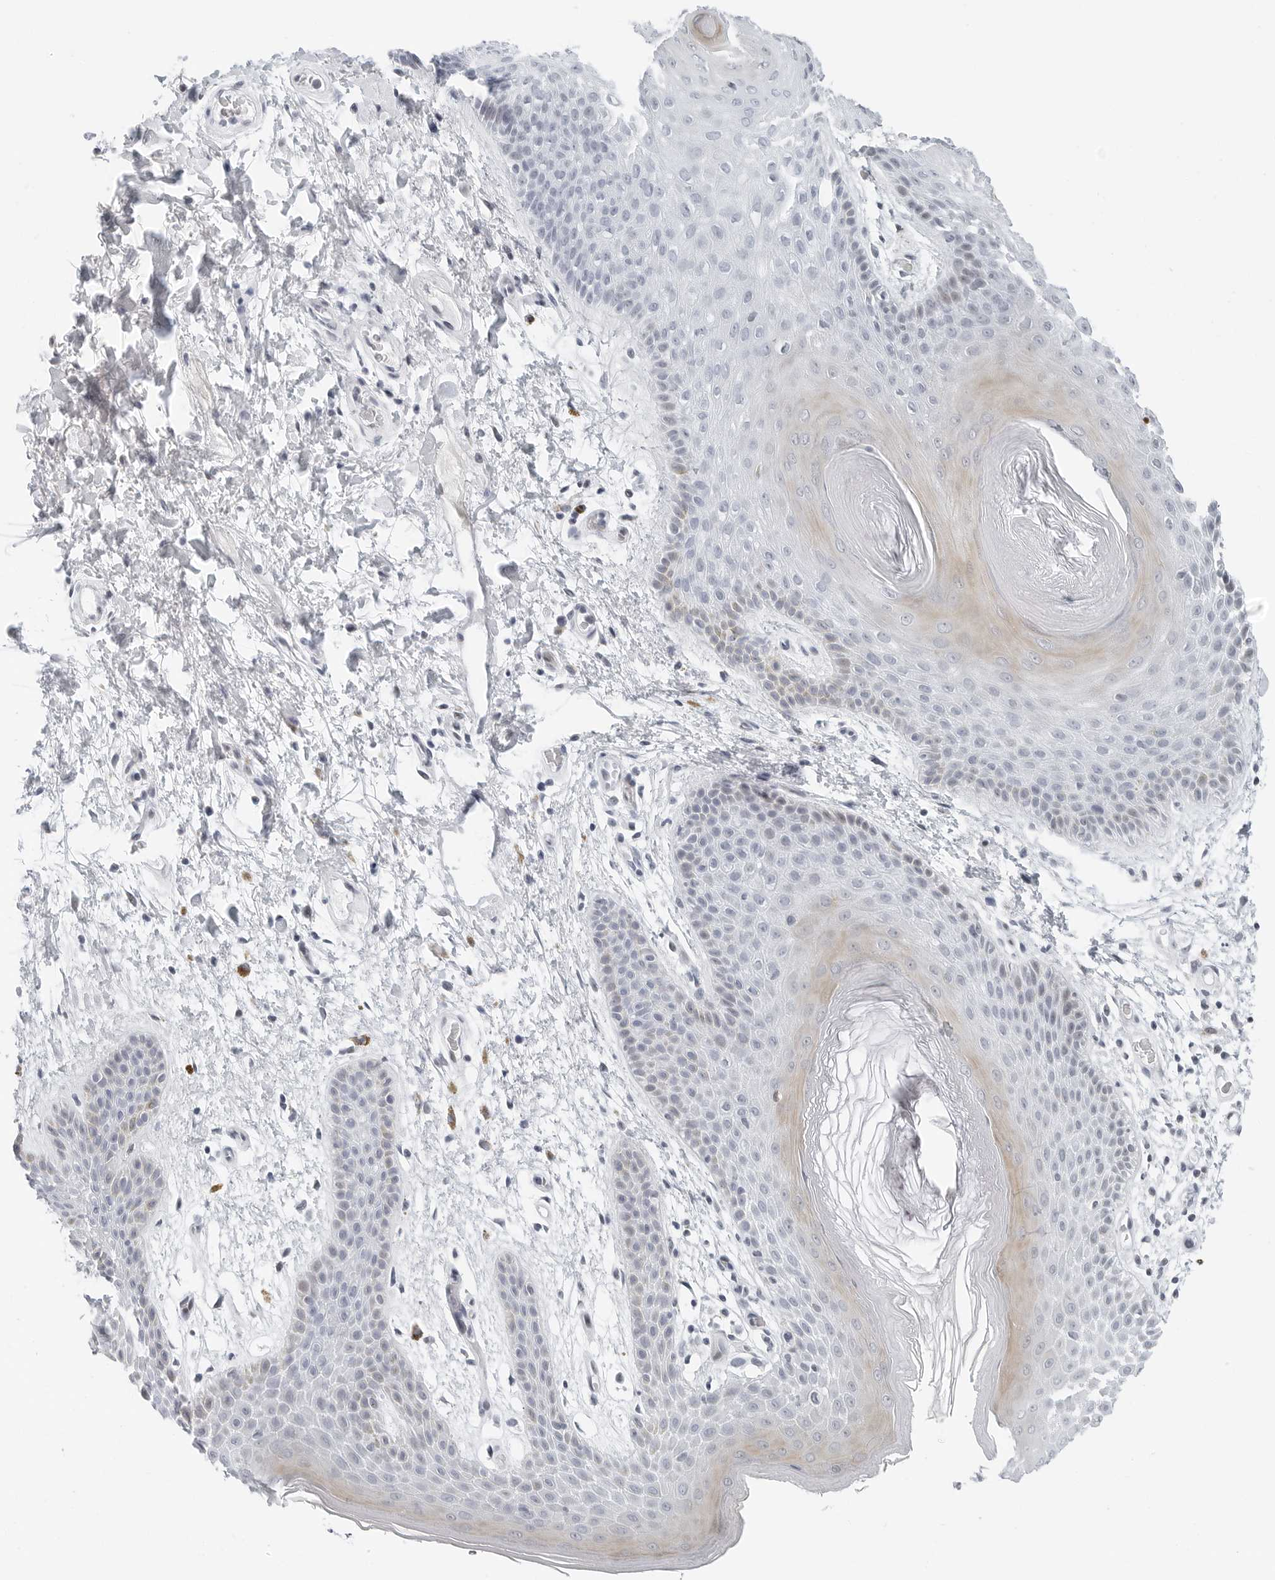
{"staining": {"intensity": "weak", "quantity": "<25%", "location": "cytoplasmic/membranous"}, "tissue": "skin", "cell_type": "Epidermal cells", "image_type": "normal", "snomed": [{"axis": "morphology", "description": "Normal tissue, NOS"}, {"axis": "topography", "description": "Anal"}], "caption": "Epidermal cells show no significant protein staining in normal skin.", "gene": "NTMT2", "patient": {"sex": "male", "age": 74}}